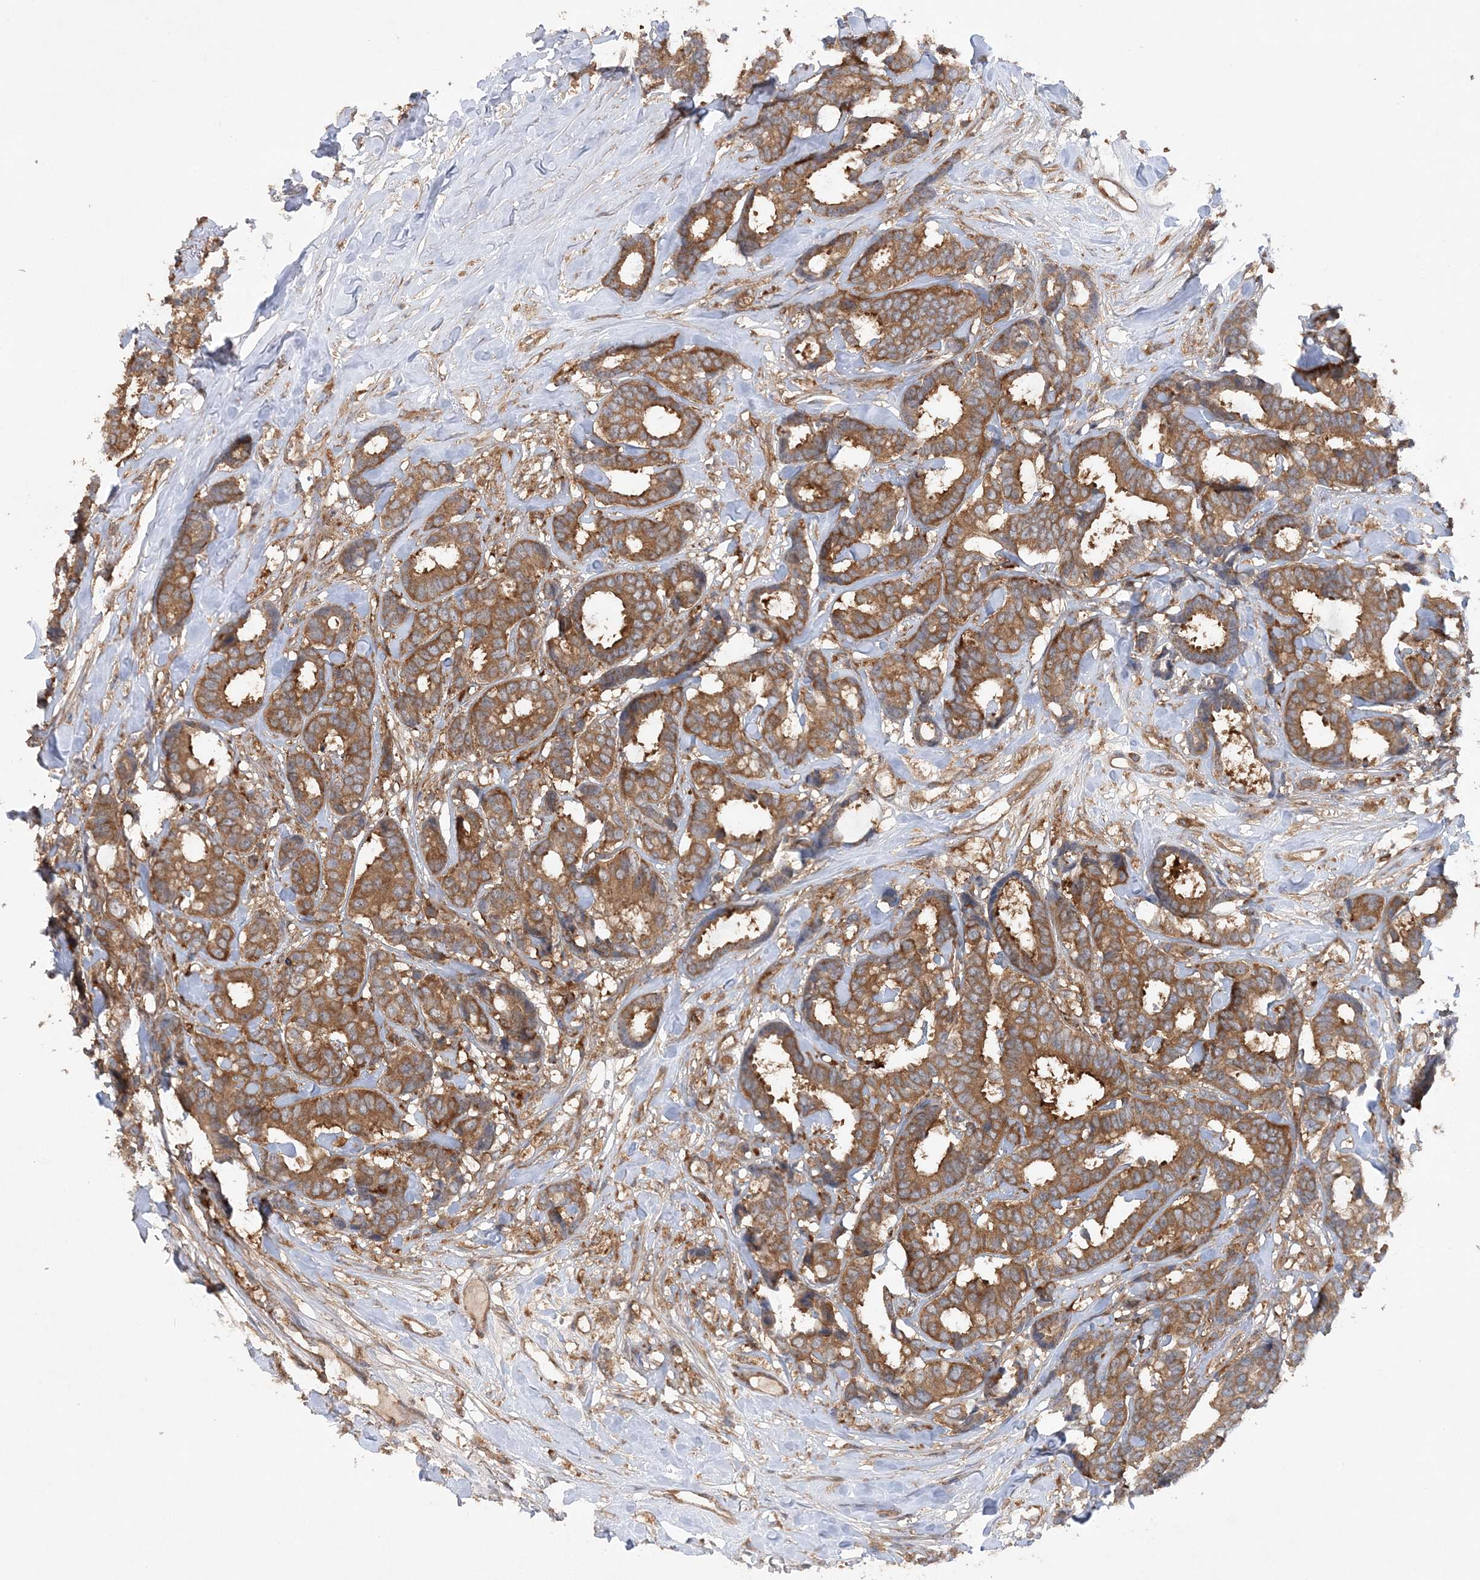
{"staining": {"intensity": "moderate", "quantity": ">75%", "location": "cytoplasmic/membranous"}, "tissue": "breast cancer", "cell_type": "Tumor cells", "image_type": "cancer", "snomed": [{"axis": "morphology", "description": "Duct carcinoma"}, {"axis": "topography", "description": "Breast"}], "caption": "An image of invasive ductal carcinoma (breast) stained for a protein demonstrates moderate cytoplasmic/membranous brown staining in tumor cells.", "gene": "ACAP2", "patient": {"sex": "female", "age": 87}}